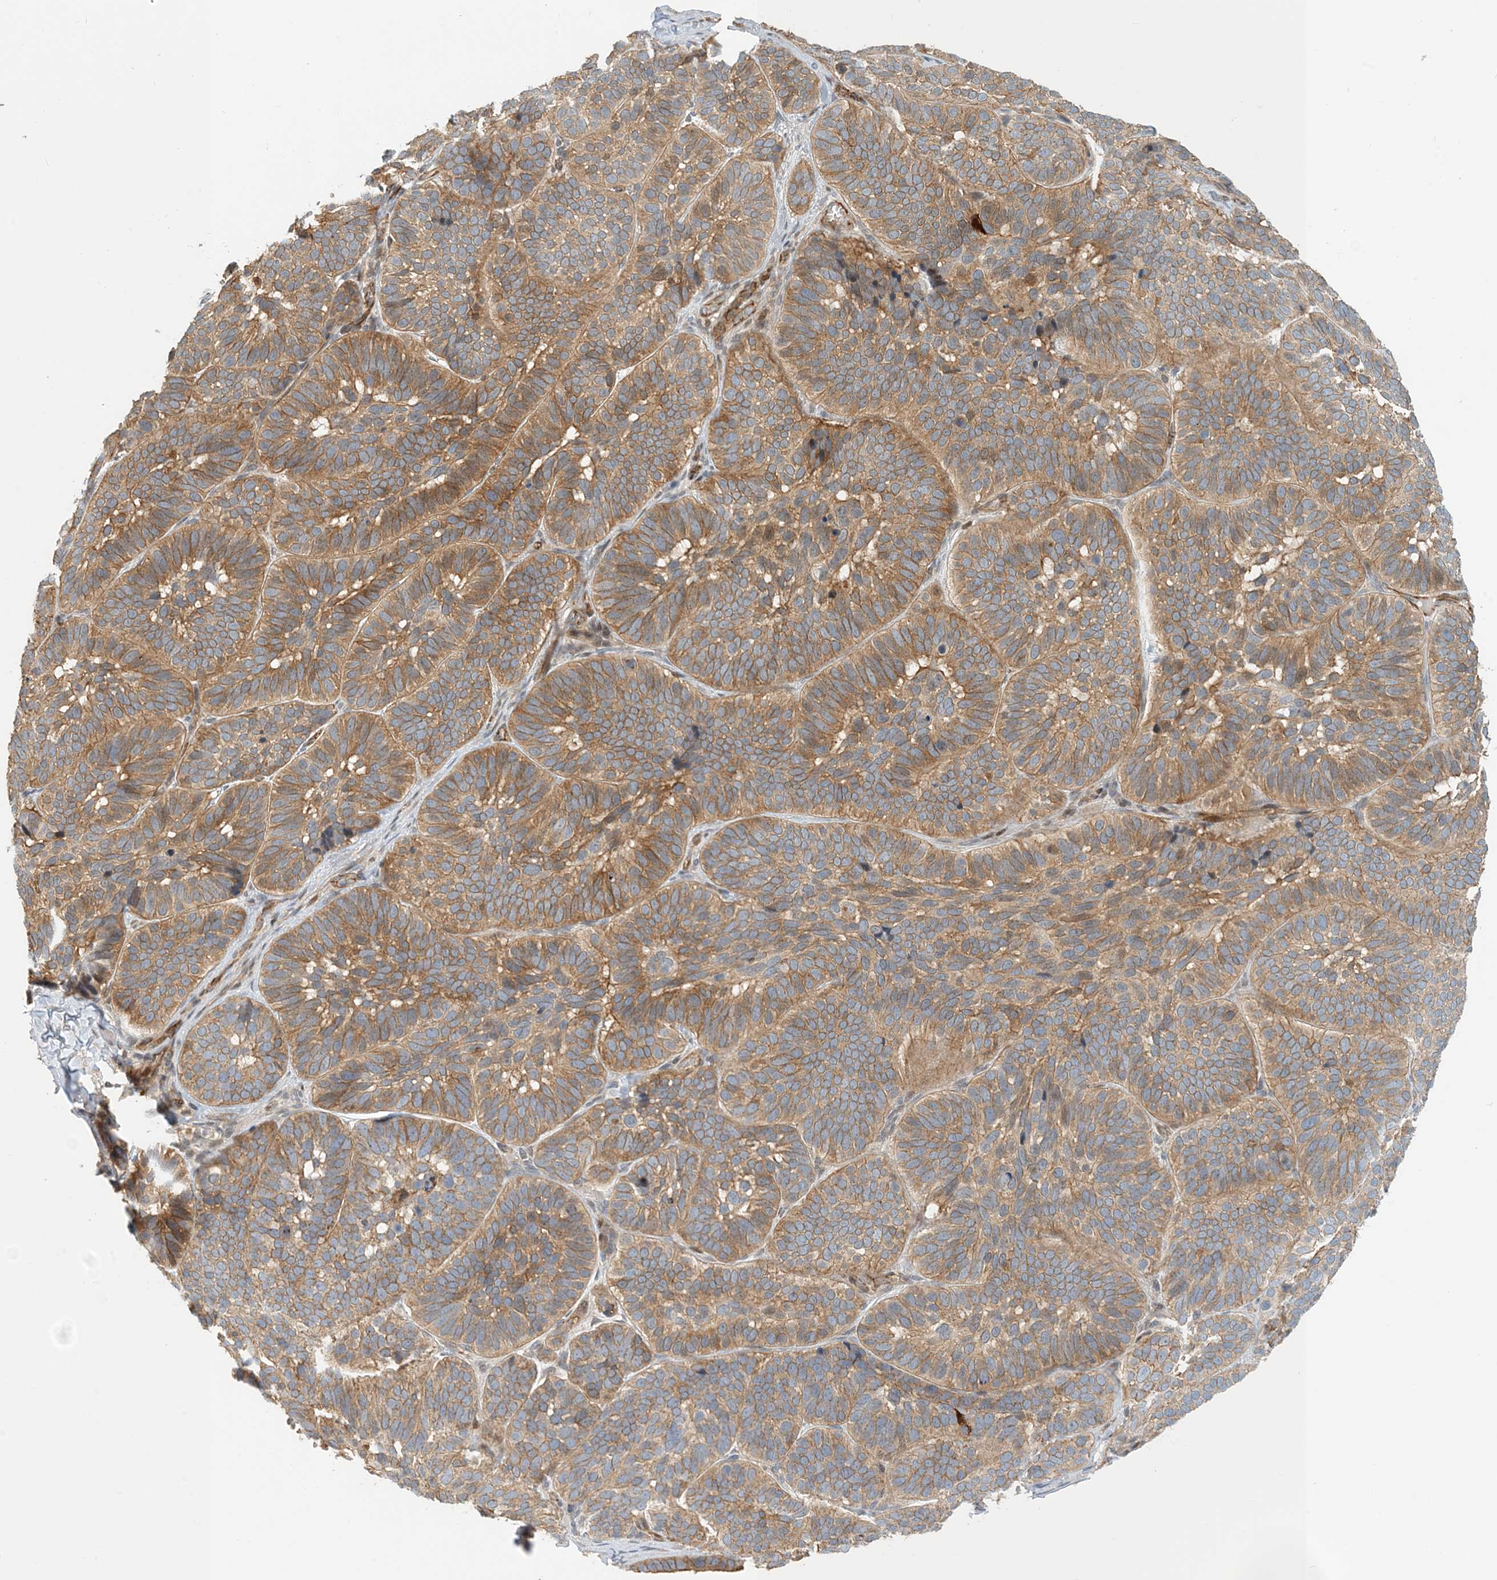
{"staining": {"intensity": "moderate", "quantity": "25%-75%", "location": "cytoplasmic/membranous"}, "tissue": "skin cancer", "cell_type": "Tumor cells", "image_type": "cancer", "snomed": [{"axis": "morphology", "description": "Basal cell carcinoma"}, {"axis": "topography", "description": "Skin"}], "caption": "Protein positivity by immunohistochemistry (IHC) shows moderate cytoplasmic/membranous positivity in approximately 25%-75% of tumor cells in basal cell carcinoma (skin). The protein of interest is shown in brown color, while the nuclei are stained blue.", "gene": "MAPKBP1", "patient": {"sex": "male", "age": 62}}